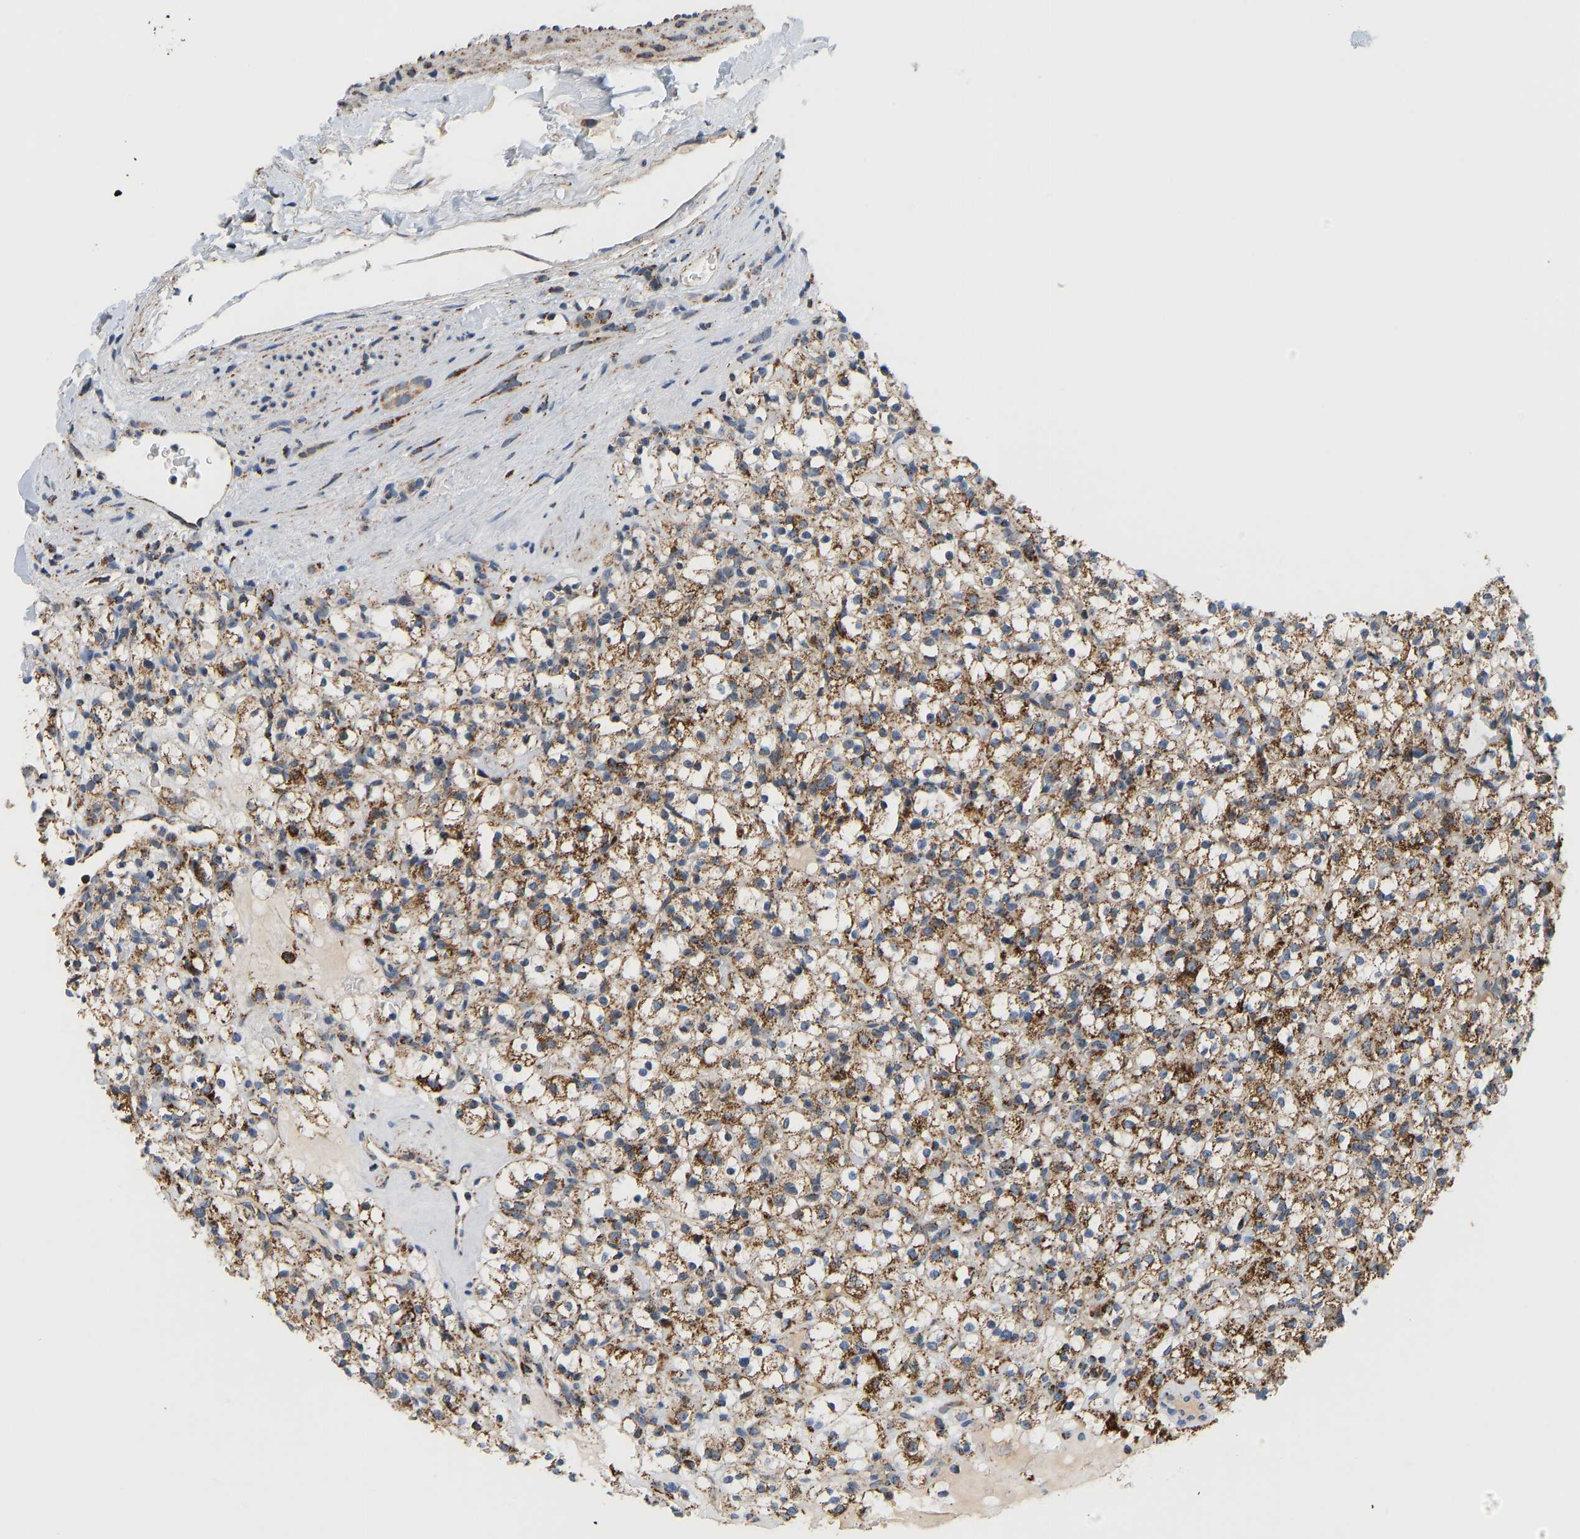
{"staining": {"intensity": "moderate", "quantity": ">75%", "location": "cytoplasmic/membranous"}, "tissue": "renal cancer", "cell_type": "Tumor cells", "image_type": "cancer", "snomed": [{"axis": "morphology", "description": "Normal tissue, NOS"}, {"axis": "morphology", "description": "Adenocarcinoma, NOS"}, {"axis": "topography", "description": "Kidney"}], "caption": "DAB immunohistochemical staining of renal cancer (adenocarcinoma) exhibits moderate cytoplasmic/membranous protein staining in about >75% of tumor cells.", "gene": "GPSM2", "patient": {"sex": "female", "age": 72}}